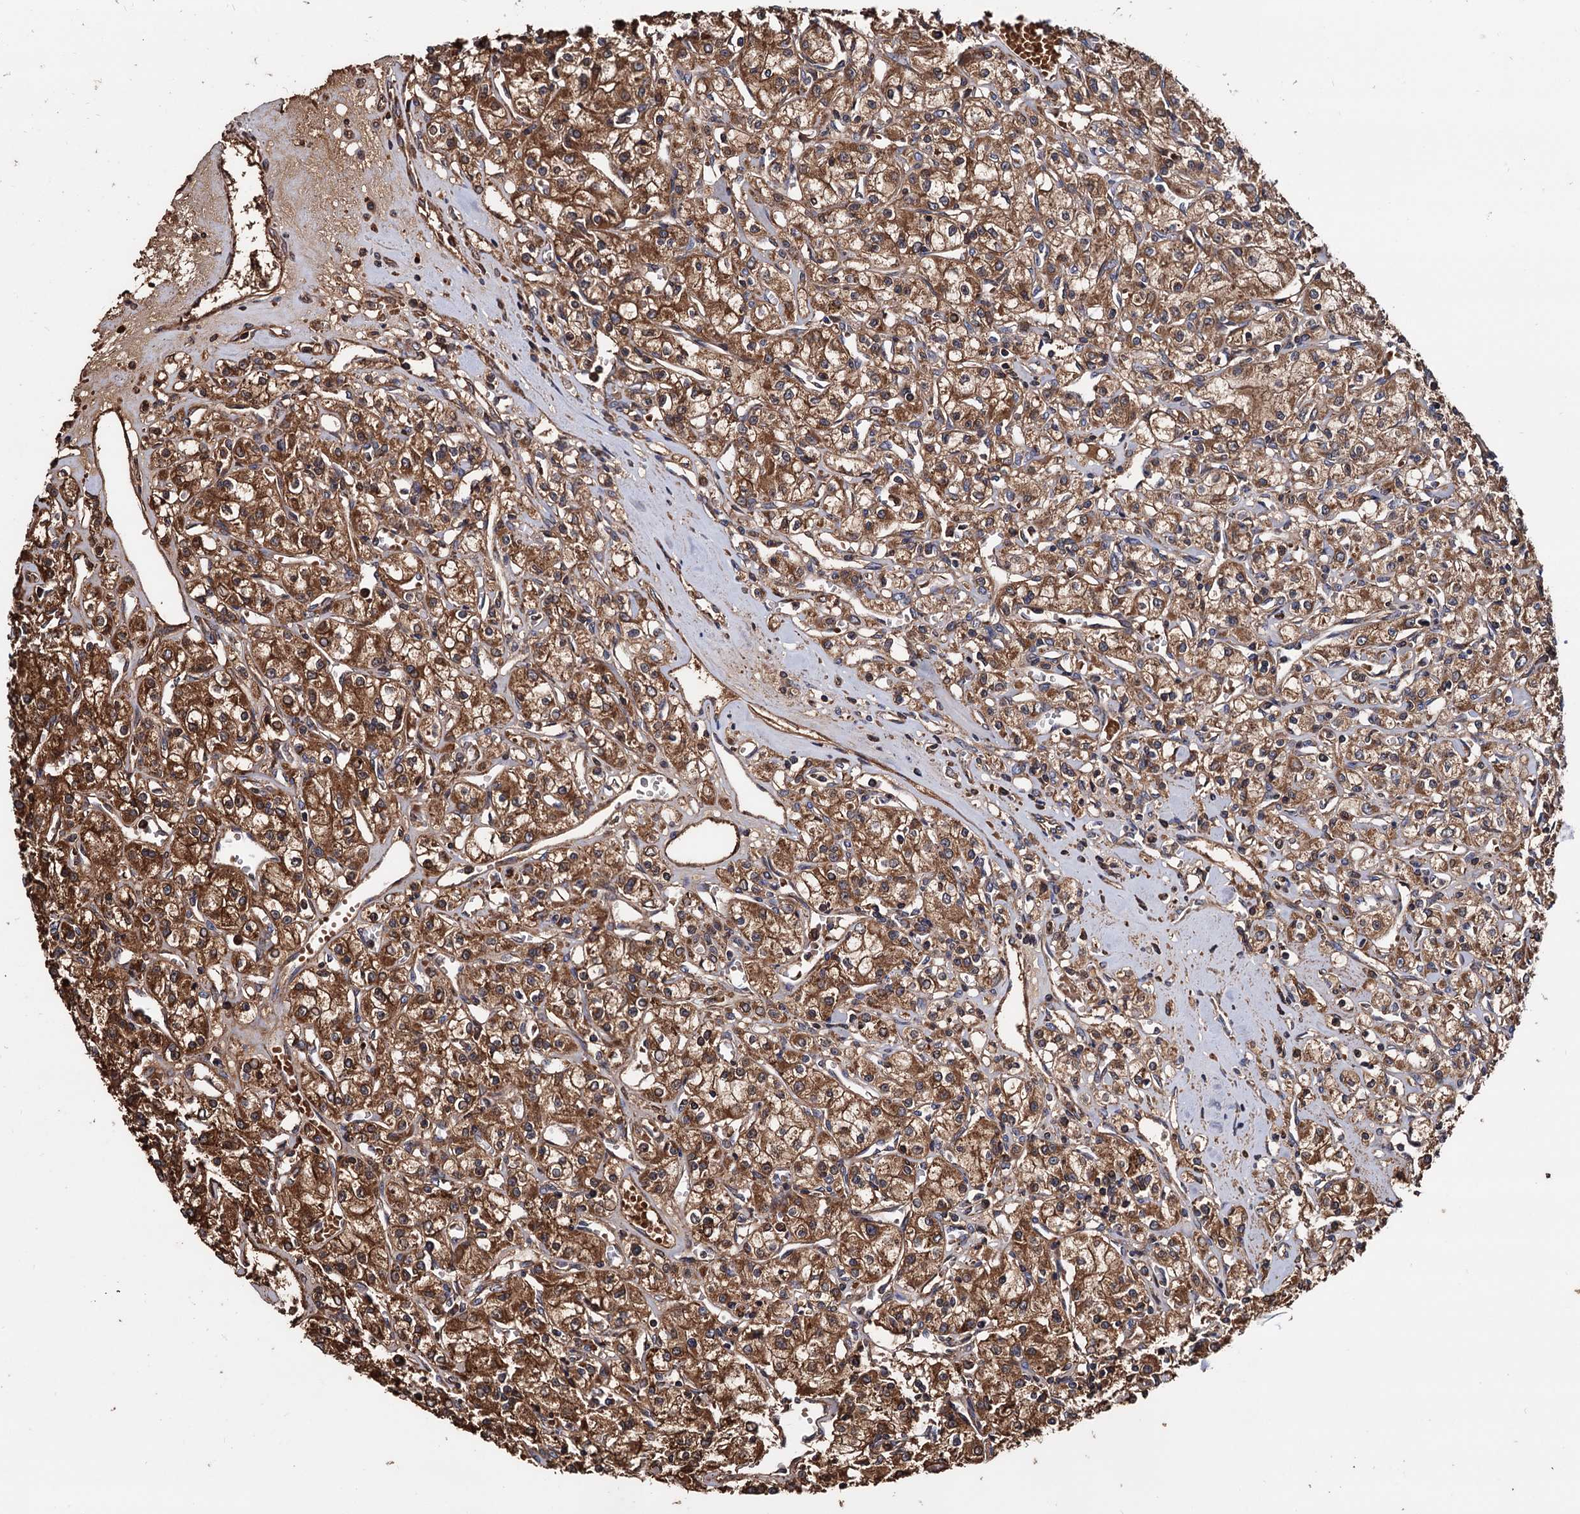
{"staining": {"intensity": "moderate", "quantity": ">75%", "location": "cytoplasmic/membranous"}, "tissue": "renal cancer", "cell_type": "Tumor cells", "image_type": "cancer", "snomed": [{"axis": "morphology", "description": "Adenocarcinoma, NOS"}, {"axis": "topography", "description": "Kidney"}], "caption": "Immunohistochemistry (DAB (3,3'-diaminobenzidine)) staining of human adenocarcinoma (renal) reveals moderate cytoplasmic/membranous protein positivity in approximately >75% of tumor cells. The staining is performed using DAB brown chromogen to label protein expression. The nuclei are counter-stained blue using hematoxylin.", "gene": "MRPL42", "patient": {"sex": "female", "age": 59}}